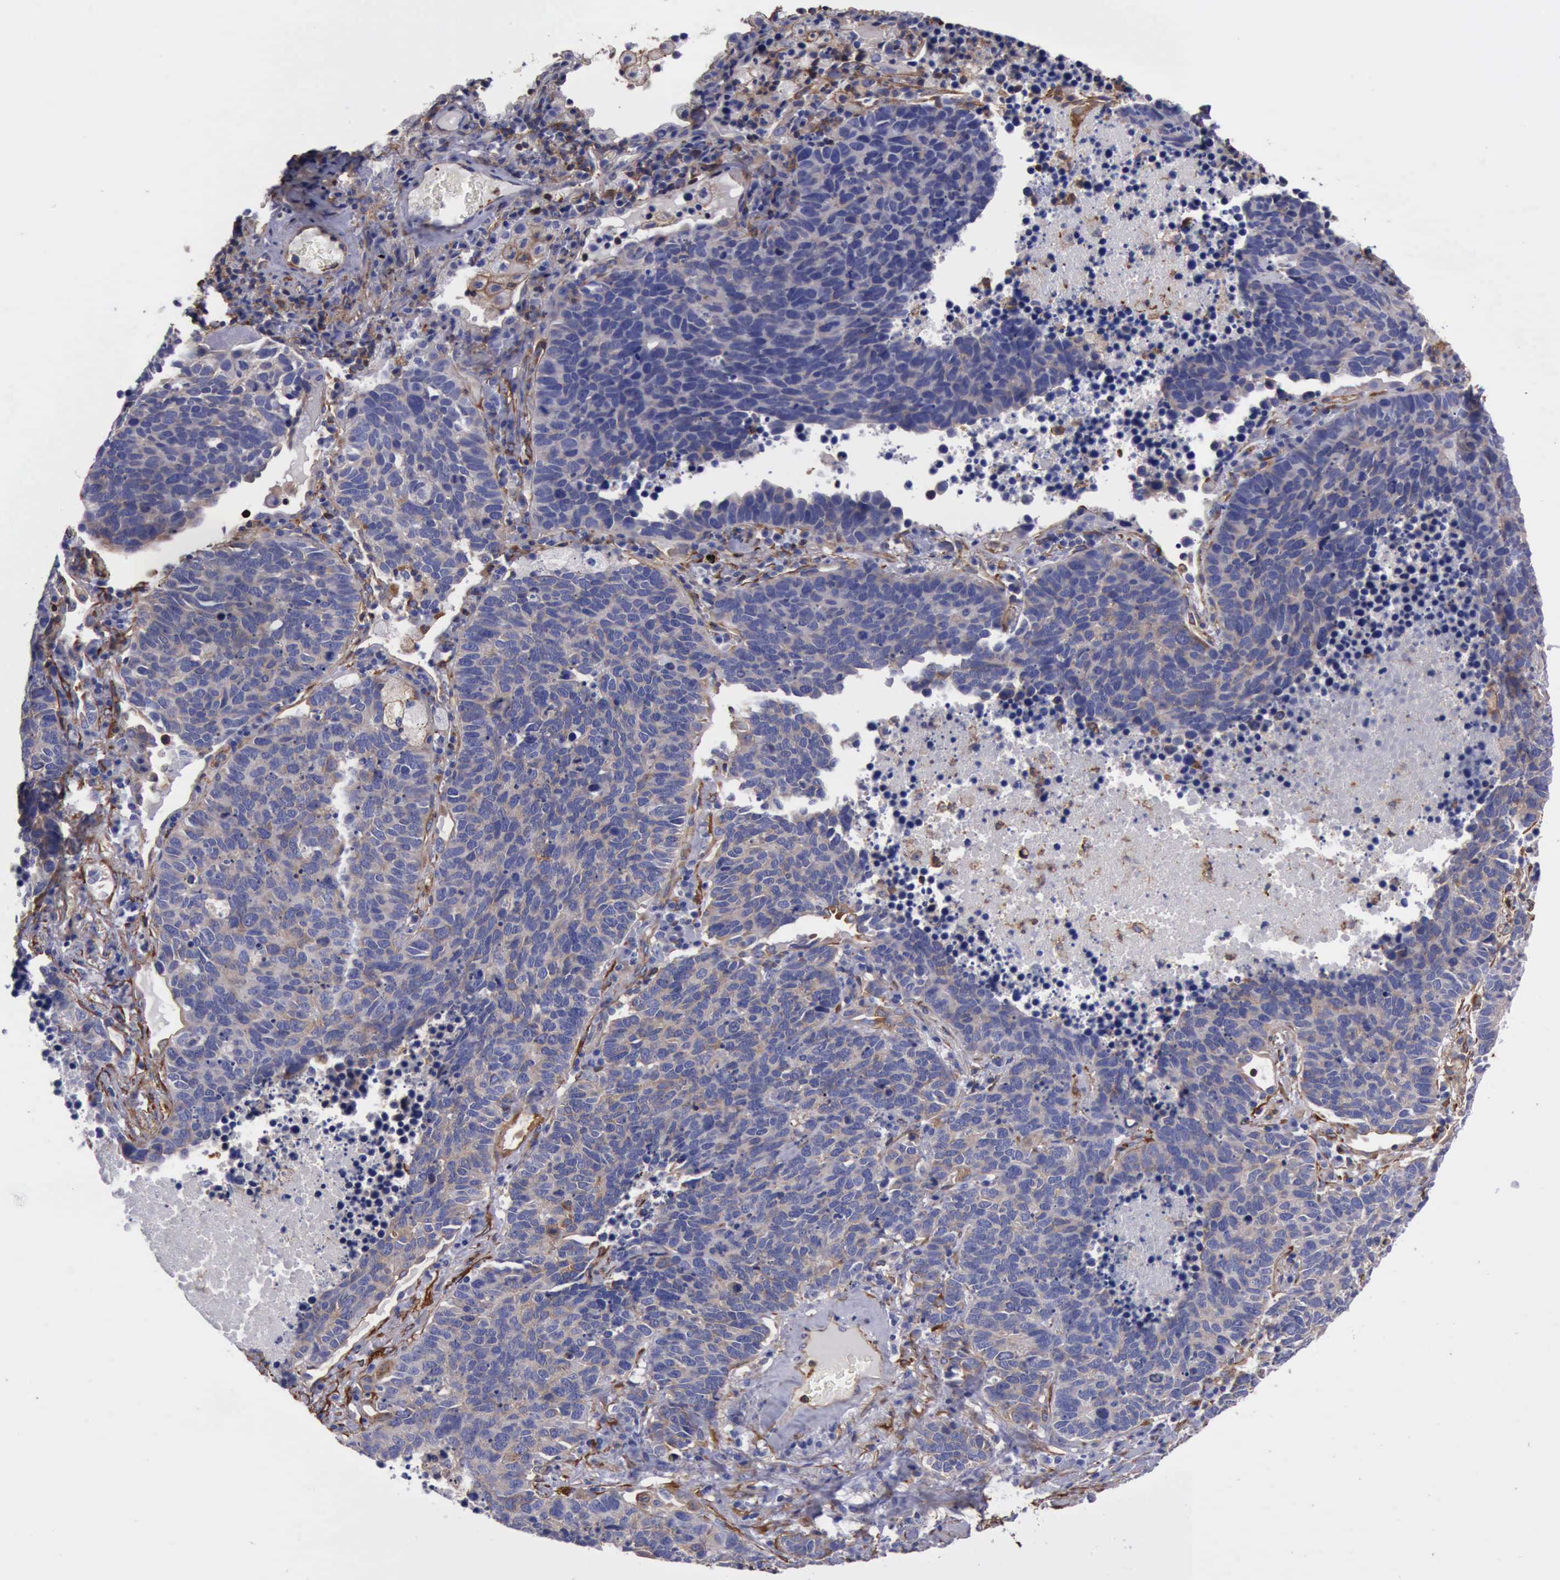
{"staining": {"intensity": "weak", "quantity": ">75%", "location": "cytoplasmic/membranous"}, "tissue": "lung cancer", "cell_type": "Tumor cells", "image_type": "cancer", "snomed": [{"axis": "morphology", "description": "Neoplasm, malignant, NOS"}, {"axis": "topography", "description": "Lung"}], "caption": "Immunohistochemistry (DAB) staining of lung cancer (malignant neoplasm) shows weak cytoplasmic/membranous protein staining in approximately >75% of tumor cells. (DAB (3,3'-diaminobenzidine) IHC, brown staining for protein, blue staining for nuclei).", "gene": "FLNA", "patient": {"sex": "female", "age": 75}}